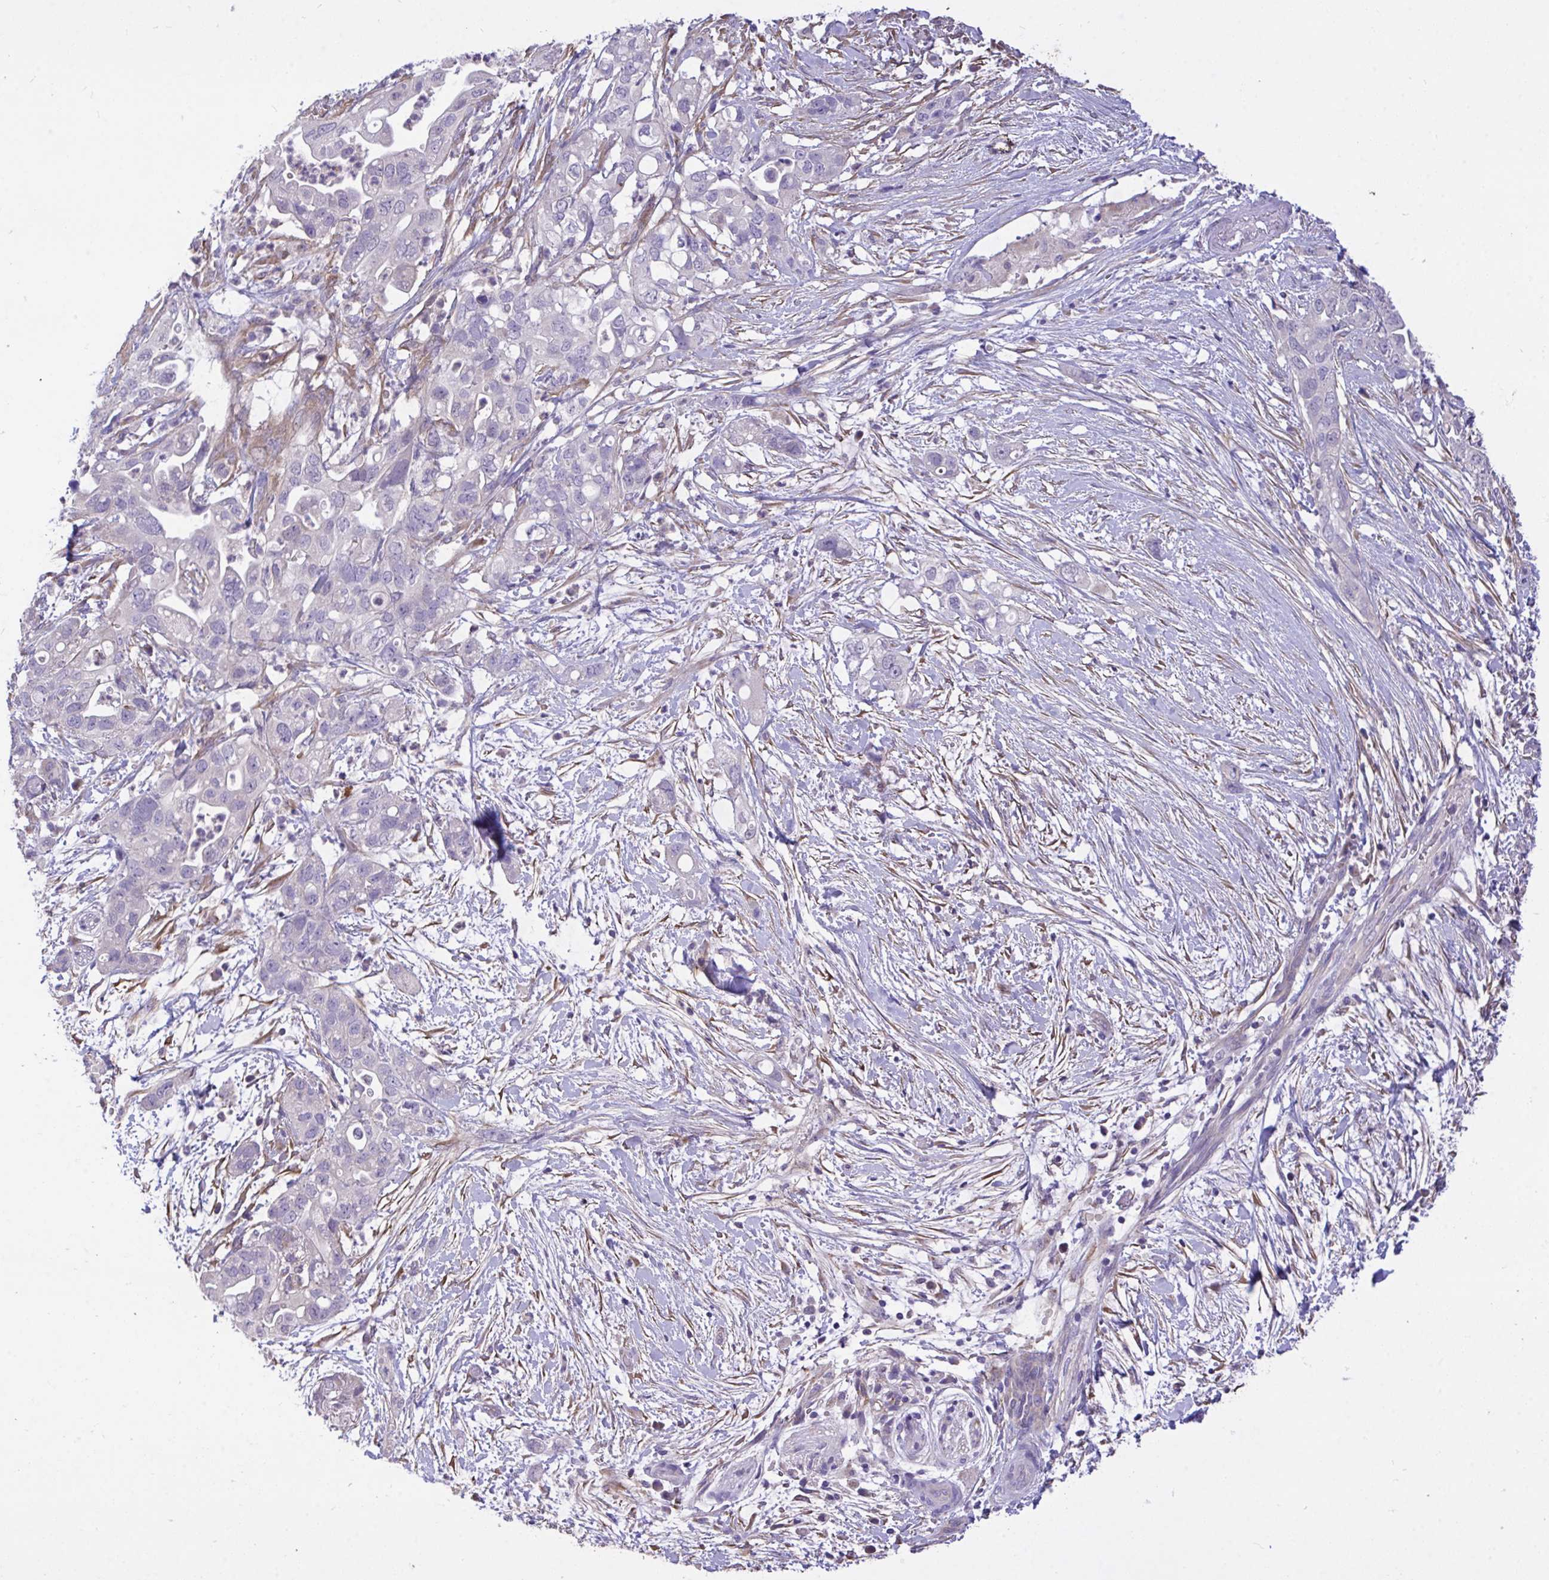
{"staining": {"intensity": "negative", "quantity": "none", "location": "none"}, "tissue": "pancreatic cancer", "cell_type": "Tumor cells", "image_type": "cancer", "snomed": [{"axis": "morphology", "description": "Adenocarcinoma, NOS"}, {"axis": "topography", "description": "Pancreas"}], "caption": "There is no significant positivity in tumor cells of pancreatic cancer (adenocarcinoma). (IHC, brightfield microscopy, high magnification).", "gene": "MPC2", "patient": {"sex": "female", "age": 72}}